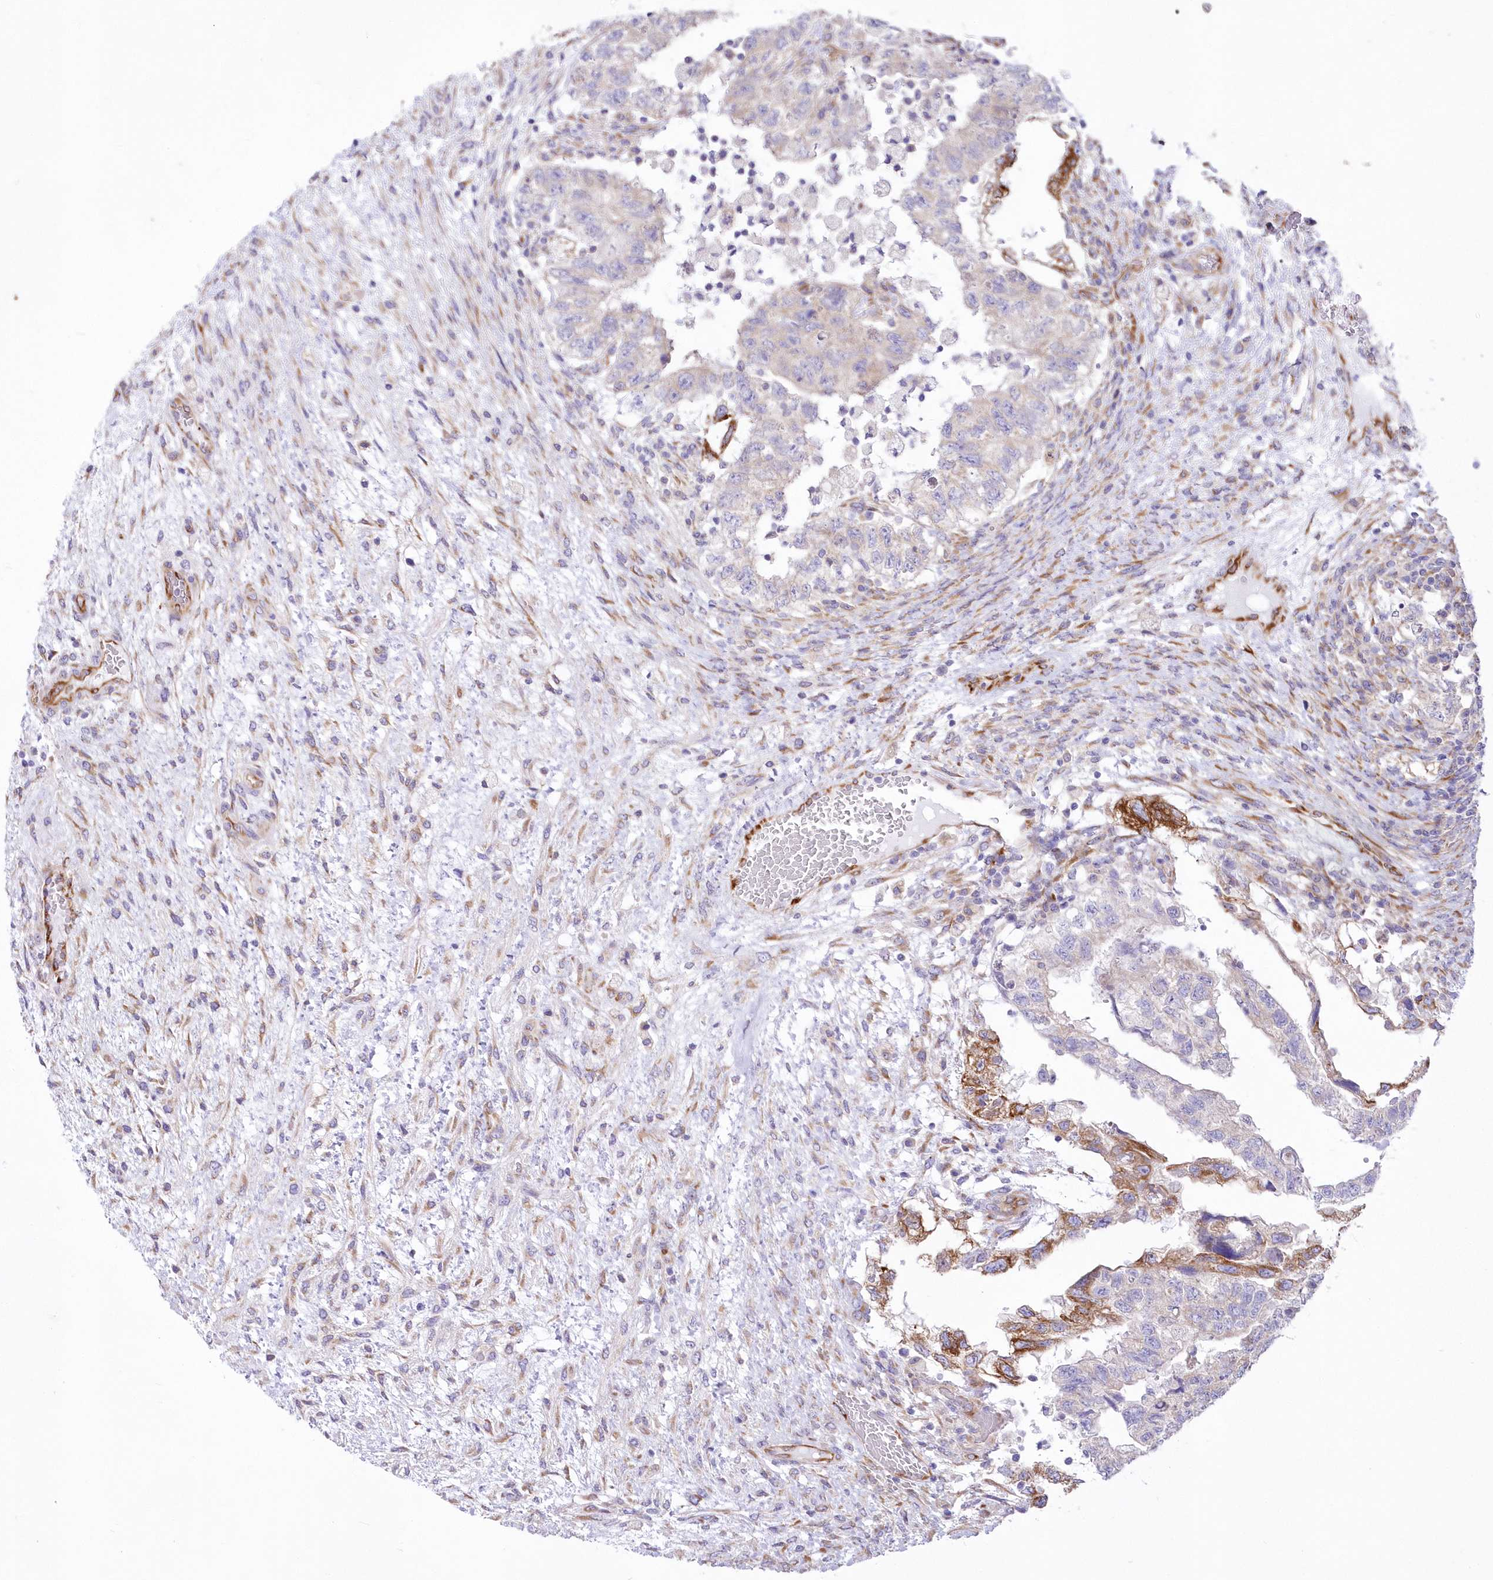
{"staining": {"intensity": "moderate", "quantity": "<25%", "location": "cytoplasmic/membranous"}, "tissue": "testis cancer", "cell_type": "Tumor cells", "image_type": "cancer", "snomed": [{"axis": "morphology", "description": "Carcinoma, Embryonal, NOS"}, {"axis": "topography", "description": "Testis"}], "caption": "Human embryonal carcinoma (testis) stained for a protein (brown) demonstrates moderate cytoplasmic/membranous positive expression in about <25% of tumor cells.", "gene": "YTHDC2", "patient": {"sex": "male", "age": 36}}